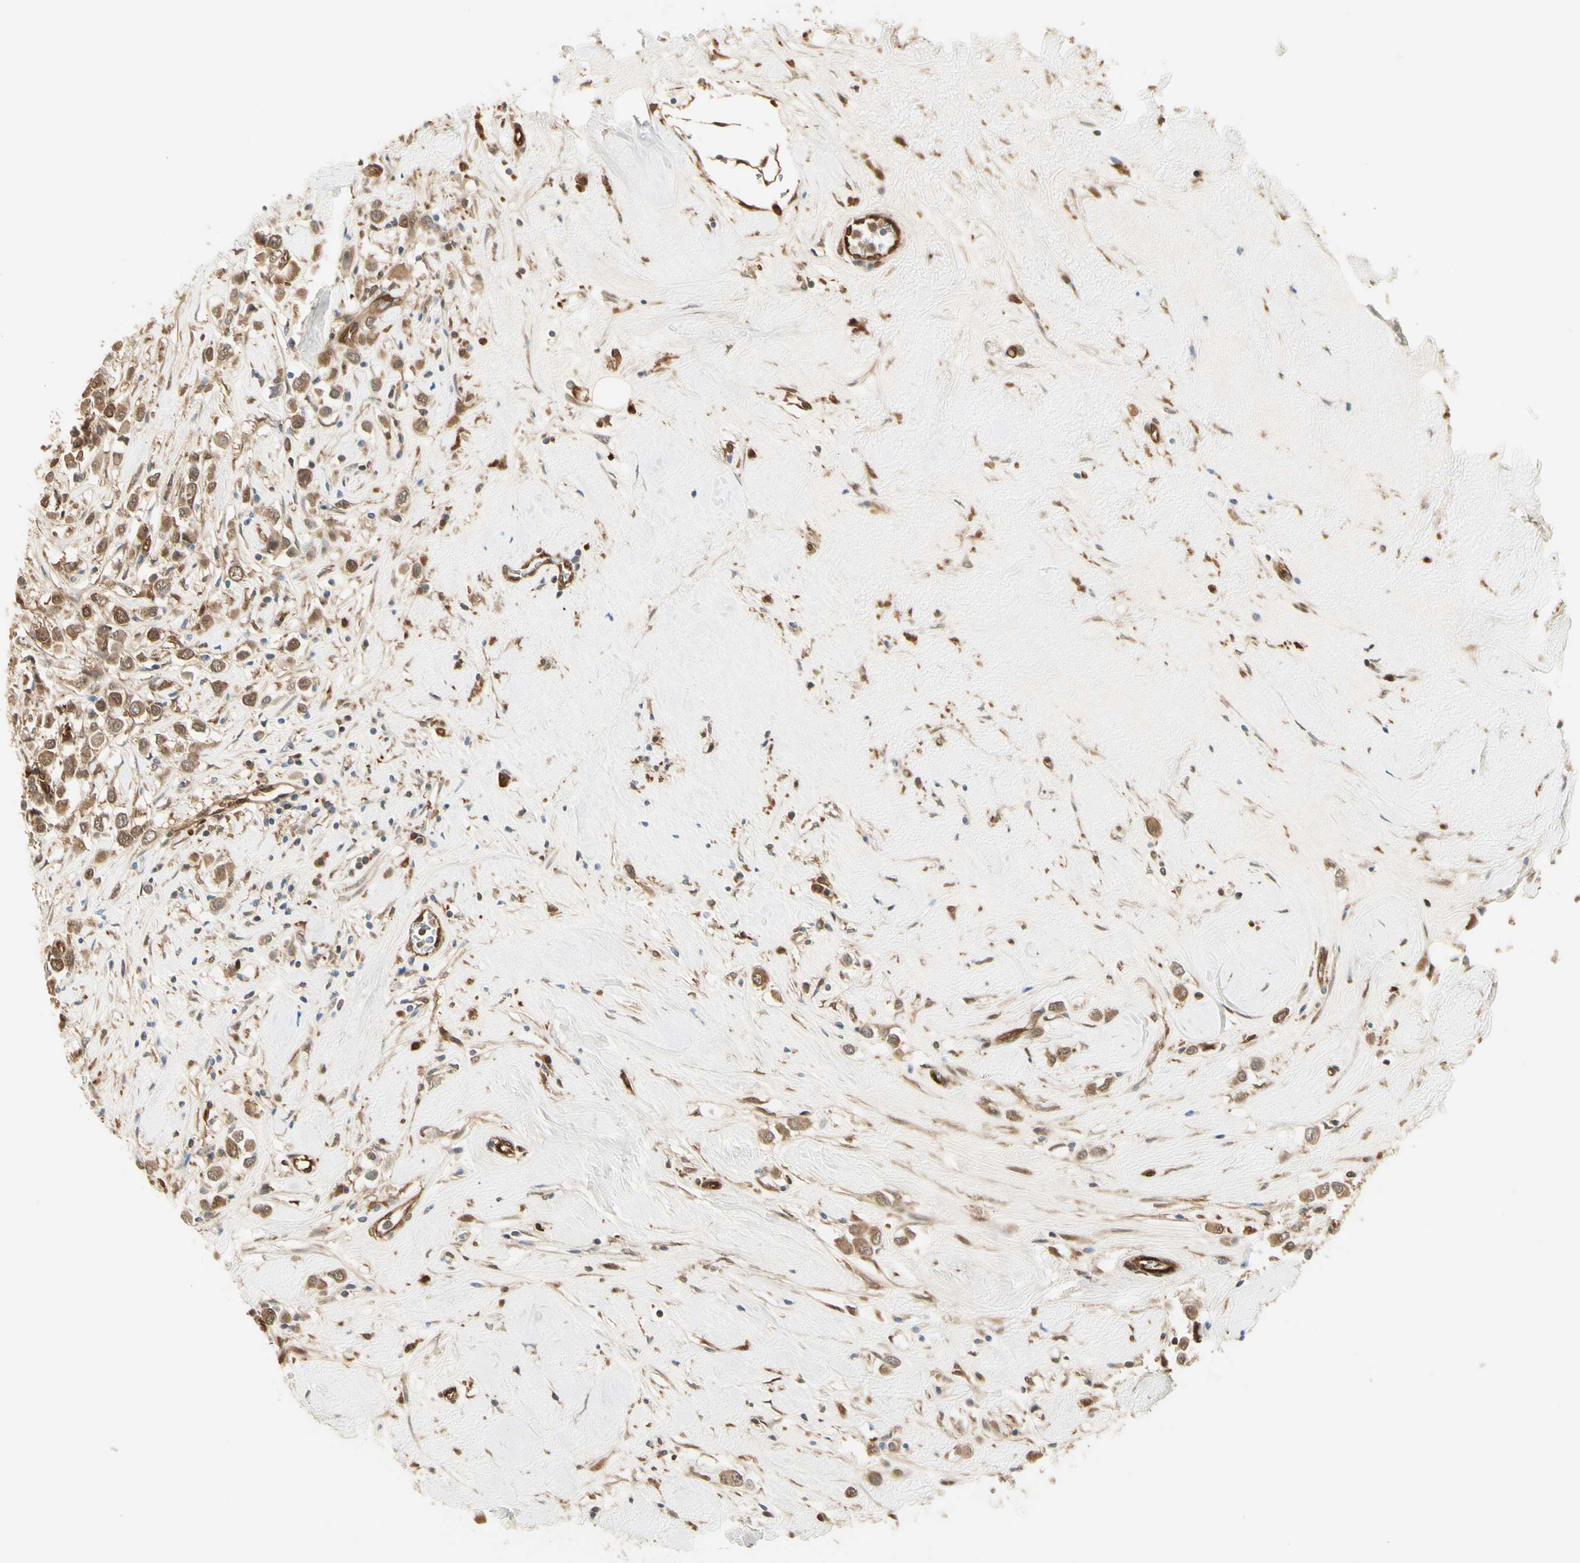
{"staining": {"intensity": "moderate", "quantity": ">75%", "location": "cytoplasmic/membranous"}, "tissue": "breast cancer", "cell_type": "Tumor cells", "image_type": "cancer", "snomed": [{"axis": "morphology", "description": "Duct carcinoma"}, {"axis": "topography", "description": "Breast"}], "caption": "DAB (3,3'-diaminobenzidine) immunohistochemical staining of breast invasive ductal carcinoma displays moderate cytoplasmic/membranous protein staining in about >75% of tumor cells. (brown staining indicates protein expression, while blue staining denotes nuclei).", "gene": "SERPINB6", "patient": {"sex": "female", "age": 61}}